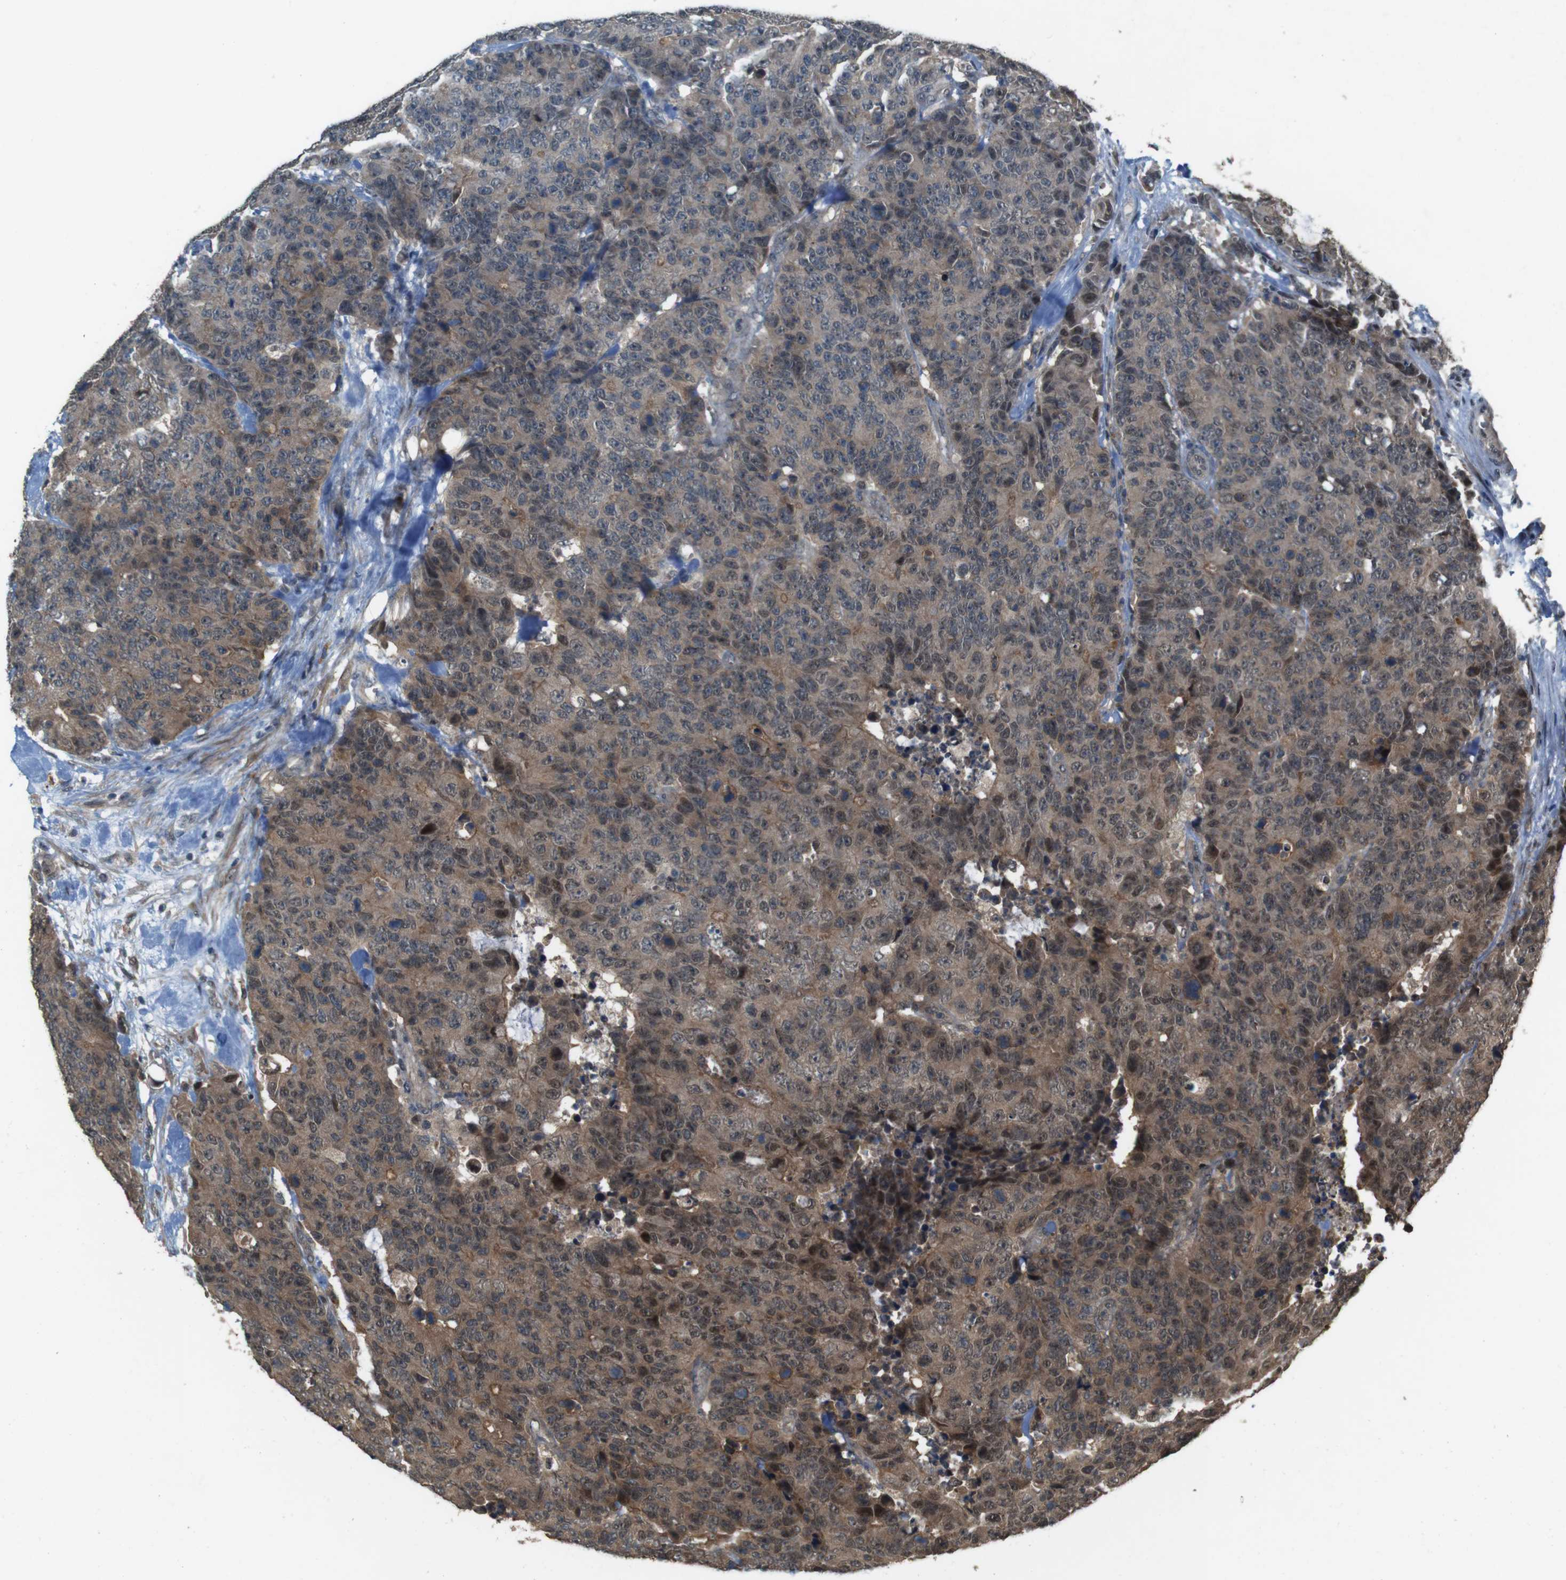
{"staining": {"intensity": "moderate", "quantity": "25%-75%", "location": "cytoplasmic/membranous"}, "tissue": "colorectal cancer", "cell_type": "Tumor cells", "image_type": "cancer", "snomed": [{"axis": "morphology", "description": "Adenocarcinoma, NOS"}, {"axis": "topography", "description": "Colon"}], "caption": "Immunohistochemistry photomicrograph of human colorectal adenocarcinoma stained for a protein (brown), which demonstrates medium levels of moderate cytoplasmic/membranous expression in approximately 25%-75% of tumor cells.", "gene": "CDC34", "patient": {"sex": "female", "age": 86}}